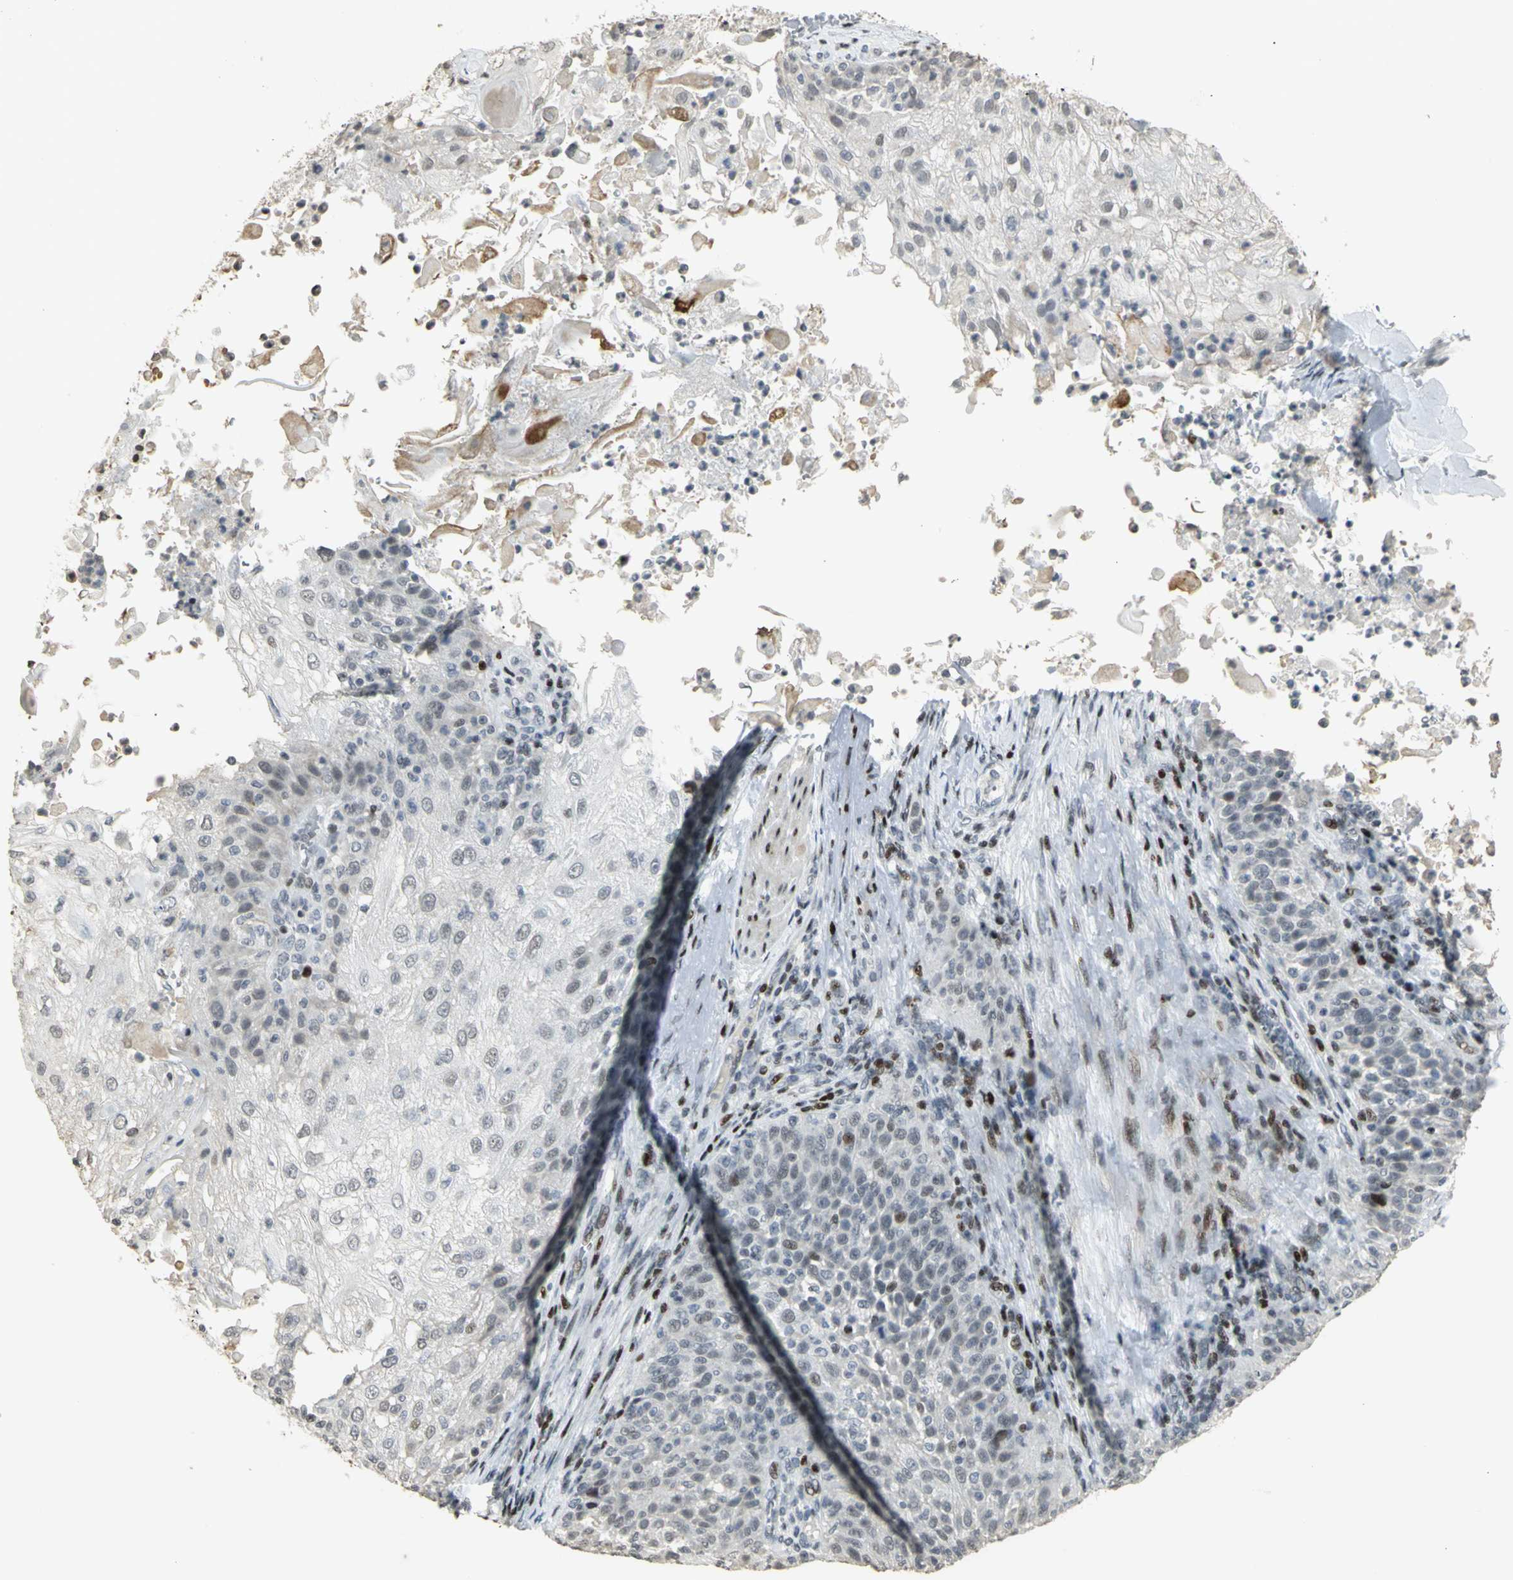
{"staining": {"intensity": "weak", "quantity": "<25%", "location": "nuclear"}, "tissue": "skin cancer", "cell_type": "Tumor cells", "image_type": "cancer", "snomed": [{"axis": "morphology", "description": "Normal tissue, NOS"}, {"axis": "morphology", "description": "Squamous cell carcinoma, NOS"}, {"axis": "topography", "description": "Skin"}], "caption": "This is an immunohistochemistry (IHC) photomicrograph of human skin cancer. There is no staining in tumor cells.", "gene": "KDM1A", "patient": {"sex": "female", "age": 83}}